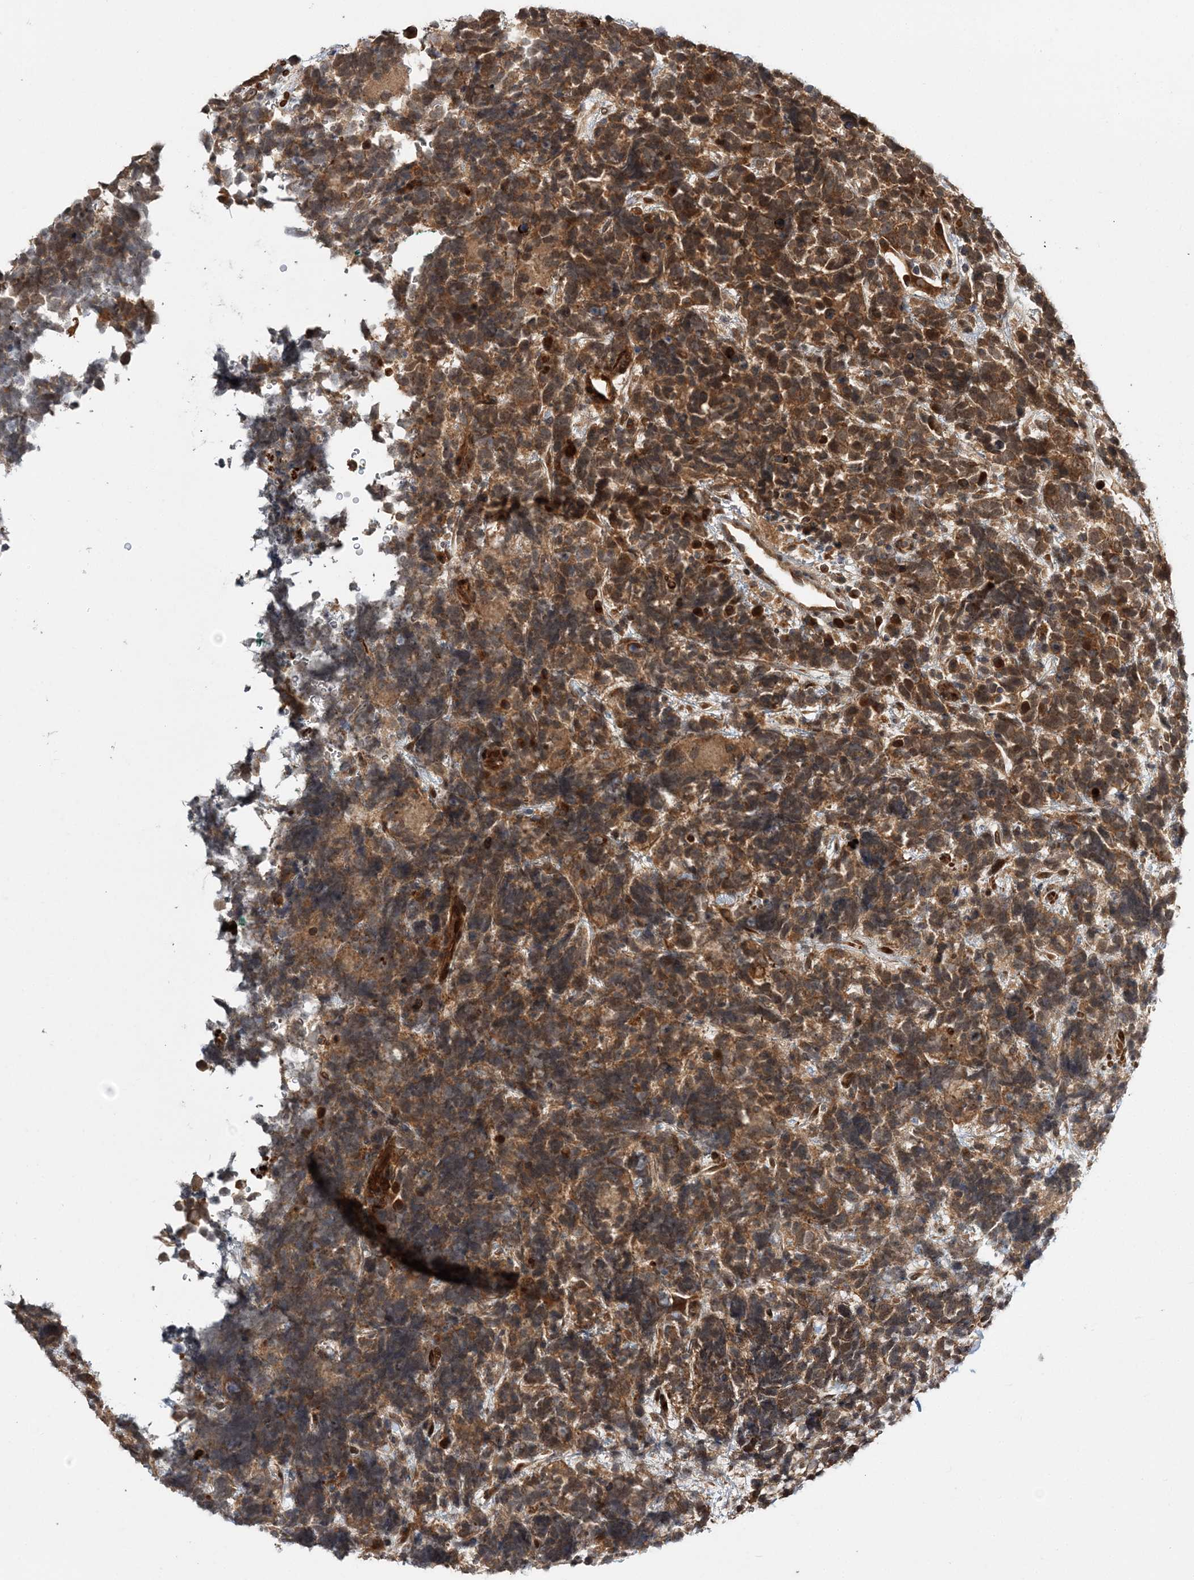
{"staining": {"intensity": "moderate", "quantity": ">75%", "location": "cytoplasmic/membranous"}, "tissue": "urothelial cancer", "cell_type": "Tumor cells", "image_type": "cancer", "snomed": [{"axis": "morphology", "description": "Urothelial carcinoma, High grade"}, {"axis": "topography", "description": "Urinary bladder"}], "caption": "A micrograph showing moderate cytoplasmic/membranous staining in about >75% of tumor cells in urothelial cancer, as visualized by brown immunohistochemical staining.", "gene": "UBTD2", "patient": {"sex": "female", "age": 82}}